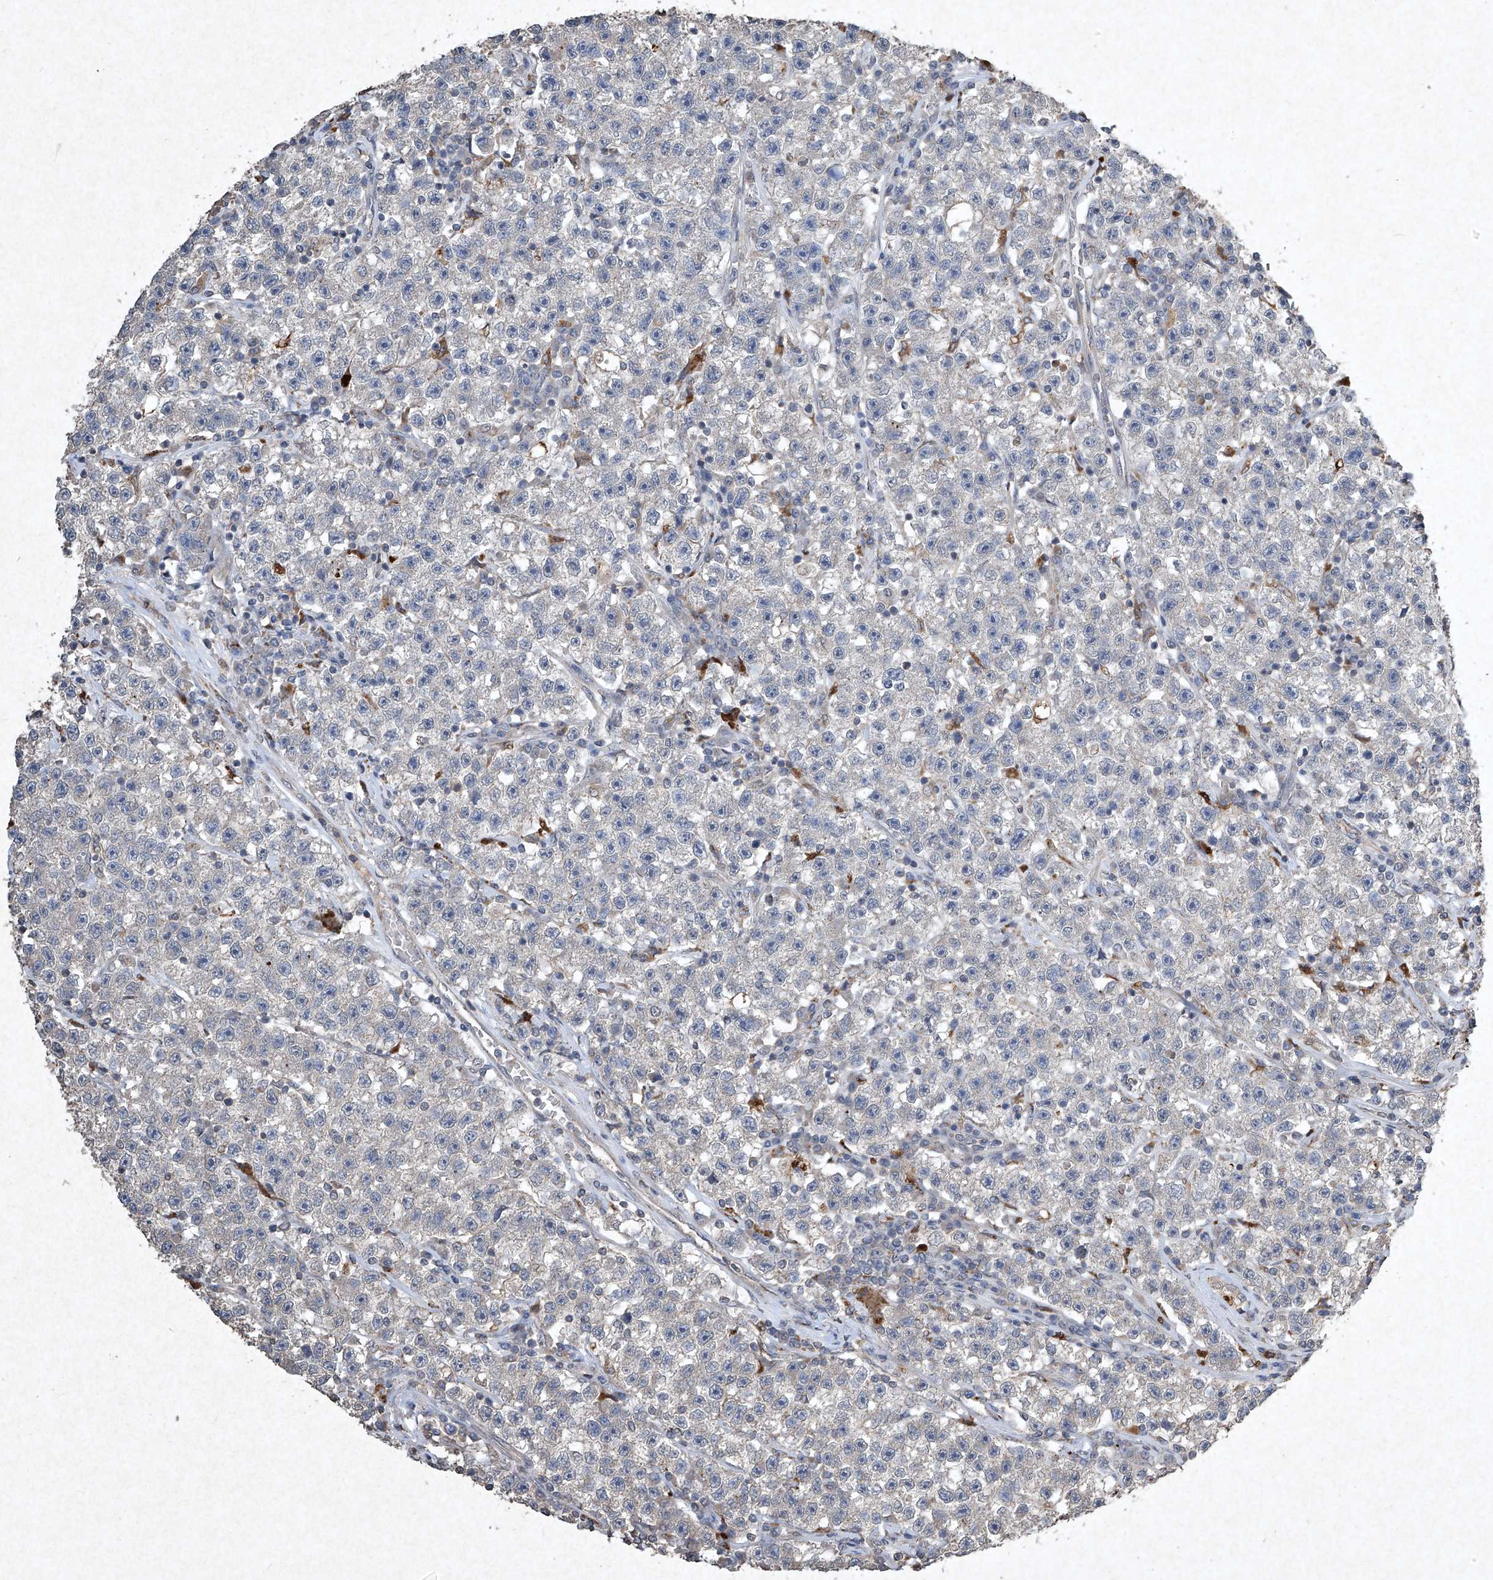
{"staining": {"intensity": "negative", "quantity": "none", "location": "none"}, "tissue": "testis cancer", "cell_type": "Tumor cells", "image_type": "cancer", "snomed": [{"axis": "morphology", "description": "Seminoma, NOS"}, {"axis": "topography", "description": "Testis"}], "caption": "Immunohistochemistry of human testis seminoma exhibits no positivity in tumor cells.", "gene": "MED16", "patient": {"sex": "male", "age": 22}}